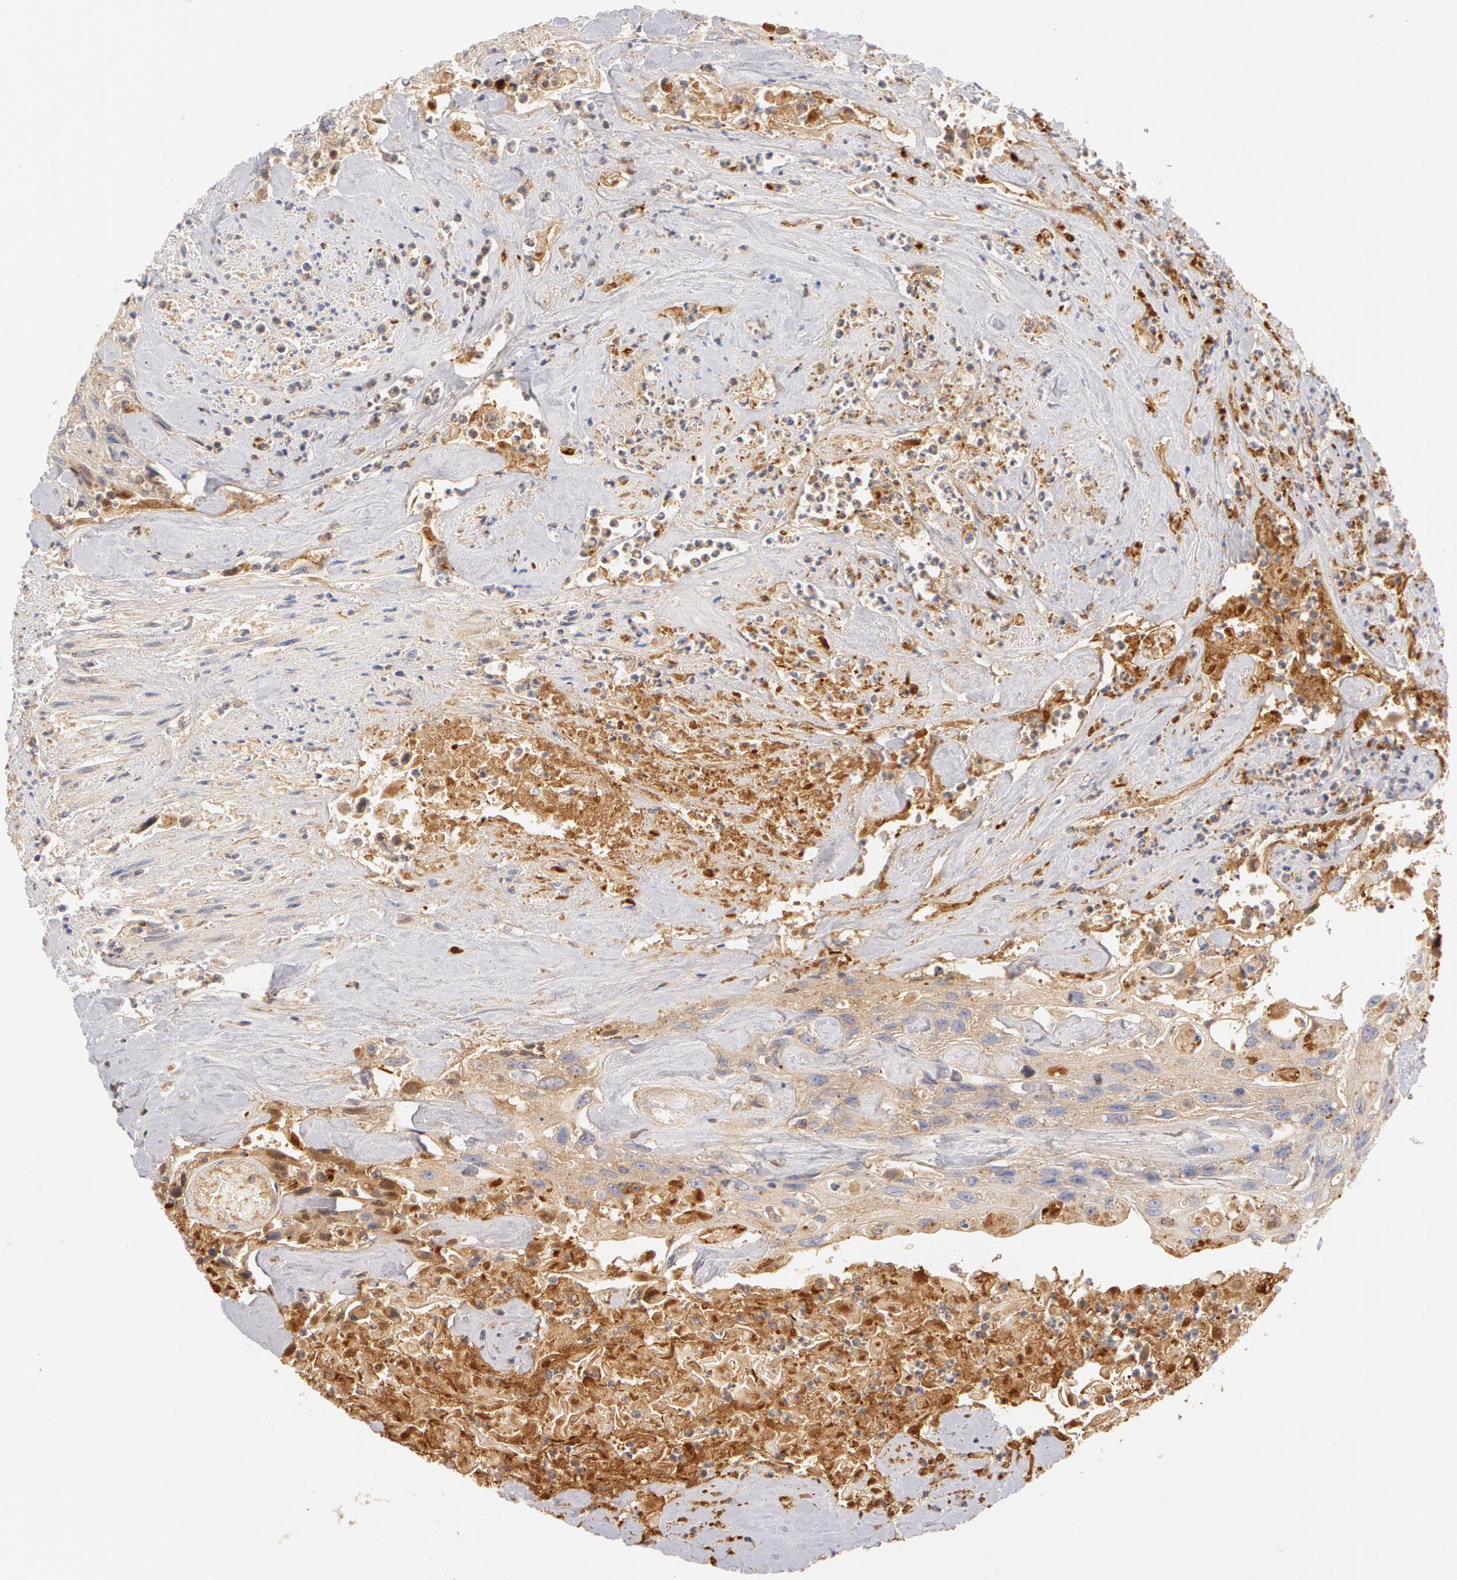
{"staining": {"intensity": "weak", "quantity": ">75%", "location": "cytoplasmic/membranous"}, "tissue": "urothelial cancer", "cell_type": "Tumor cells", "image_type": "cancer", "snomed": [{"axis": "morphology", "description": "Urothelial carcinoma, High grade"}, {"axis": "topography", "description": "Urinary bladder"}], "caption": "Immunohistochemistry (IHC) of urothelial cancer demonstrates low levels of weak cytoplasmic/membranous positivity in about >75% of tumor cells.", "gene": "GC", "patient": {"sex": "female", "age": 84}}